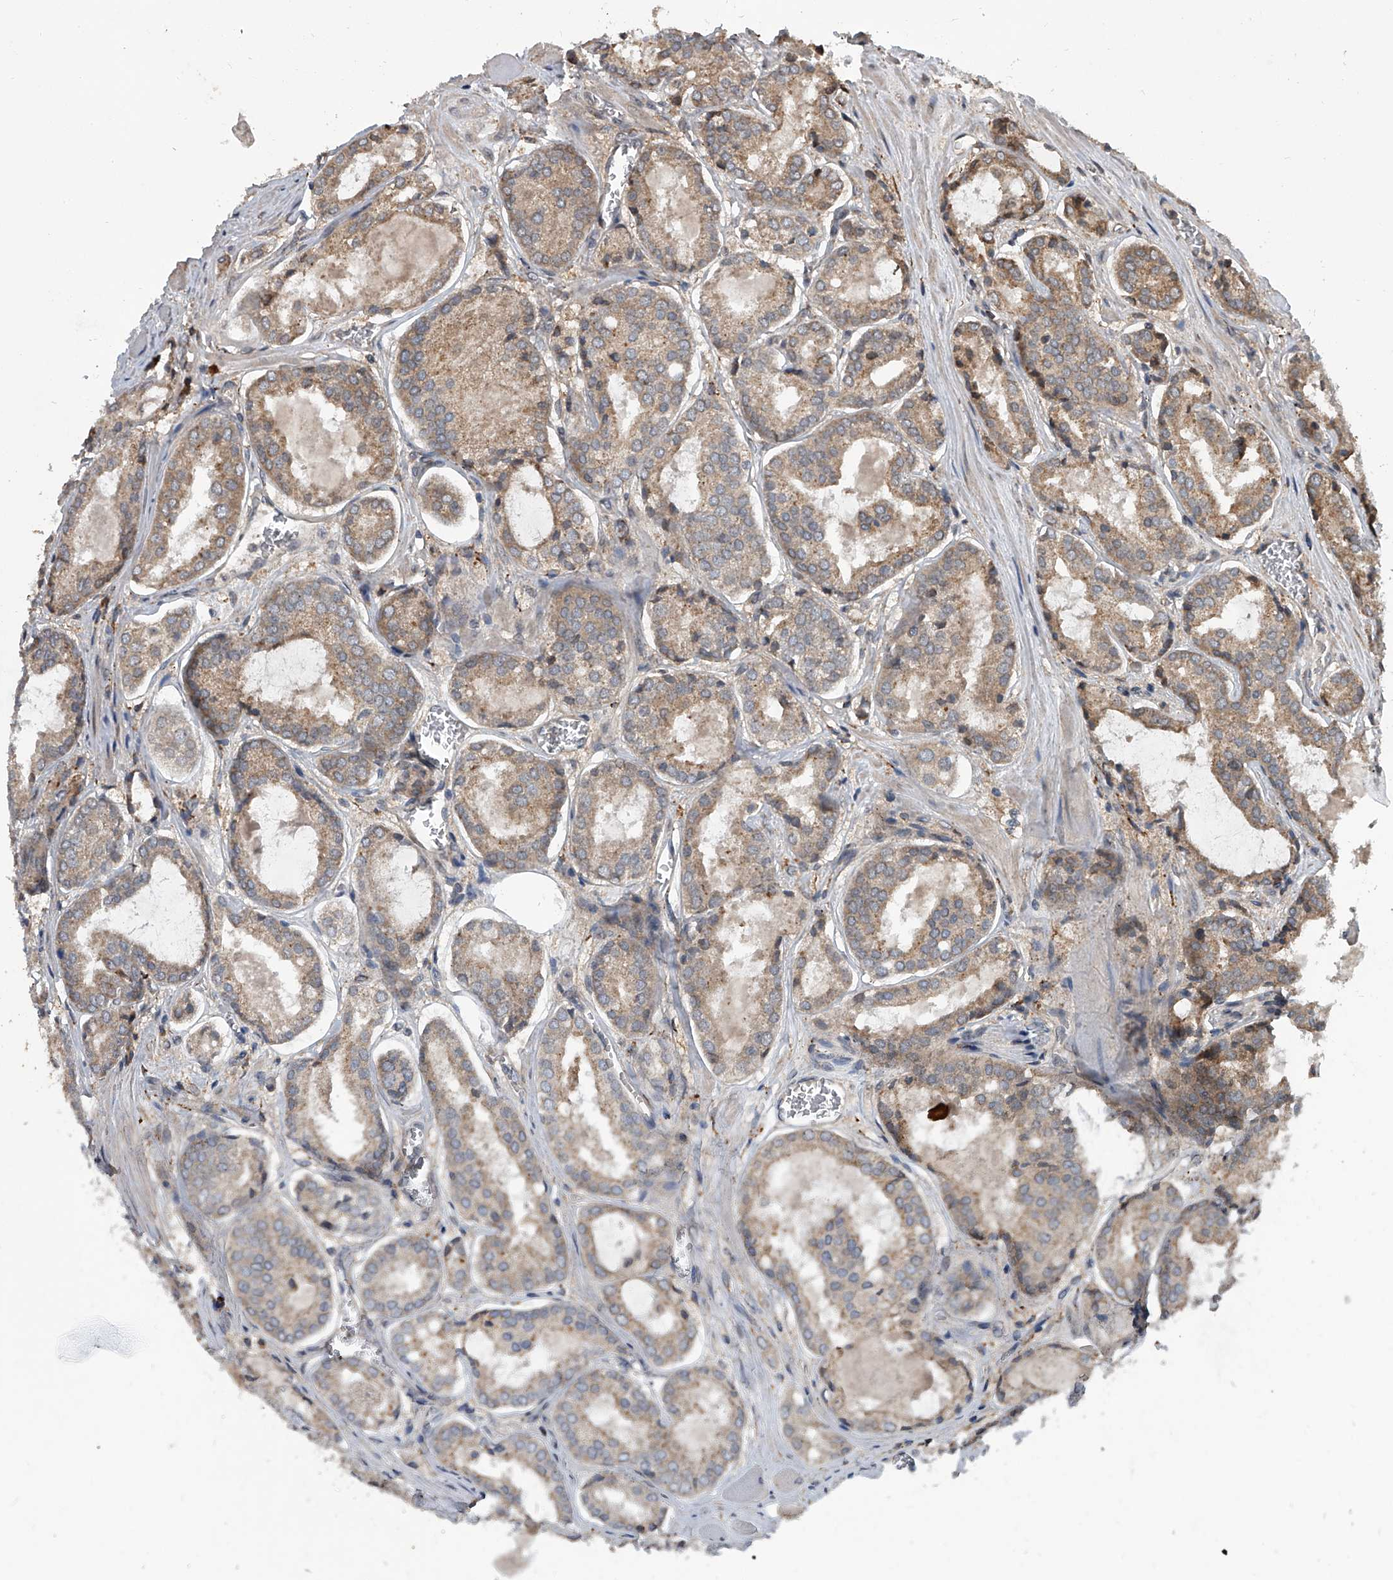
{"staining": {"intensity": "weak", "quantity": "25%-75%", "location": "cytoplasmic/membranous"}, "tissue": "prostate cancer", "cell_type": "Tumor cells", "image_type": "cancer", "snomed": [{"axis": "morphology", "description": "Adenocarcinoma, Low grade"}, {"axis": "topography", "description": "Prostate"}], "caption": "DAB (3,3'-diaminobenzidine) immunohistochemical staining of human prostate cancer (low-grade adenocarcinoma) shows weak cytoplasmic/membranous protein expression in about 25%-75% of tumor cells. Ihc stains the protein of interest in brown and the nuclei are stained blue.", "gene": "GEMIN8", "patient": {"sex": "male", "age": 67}}